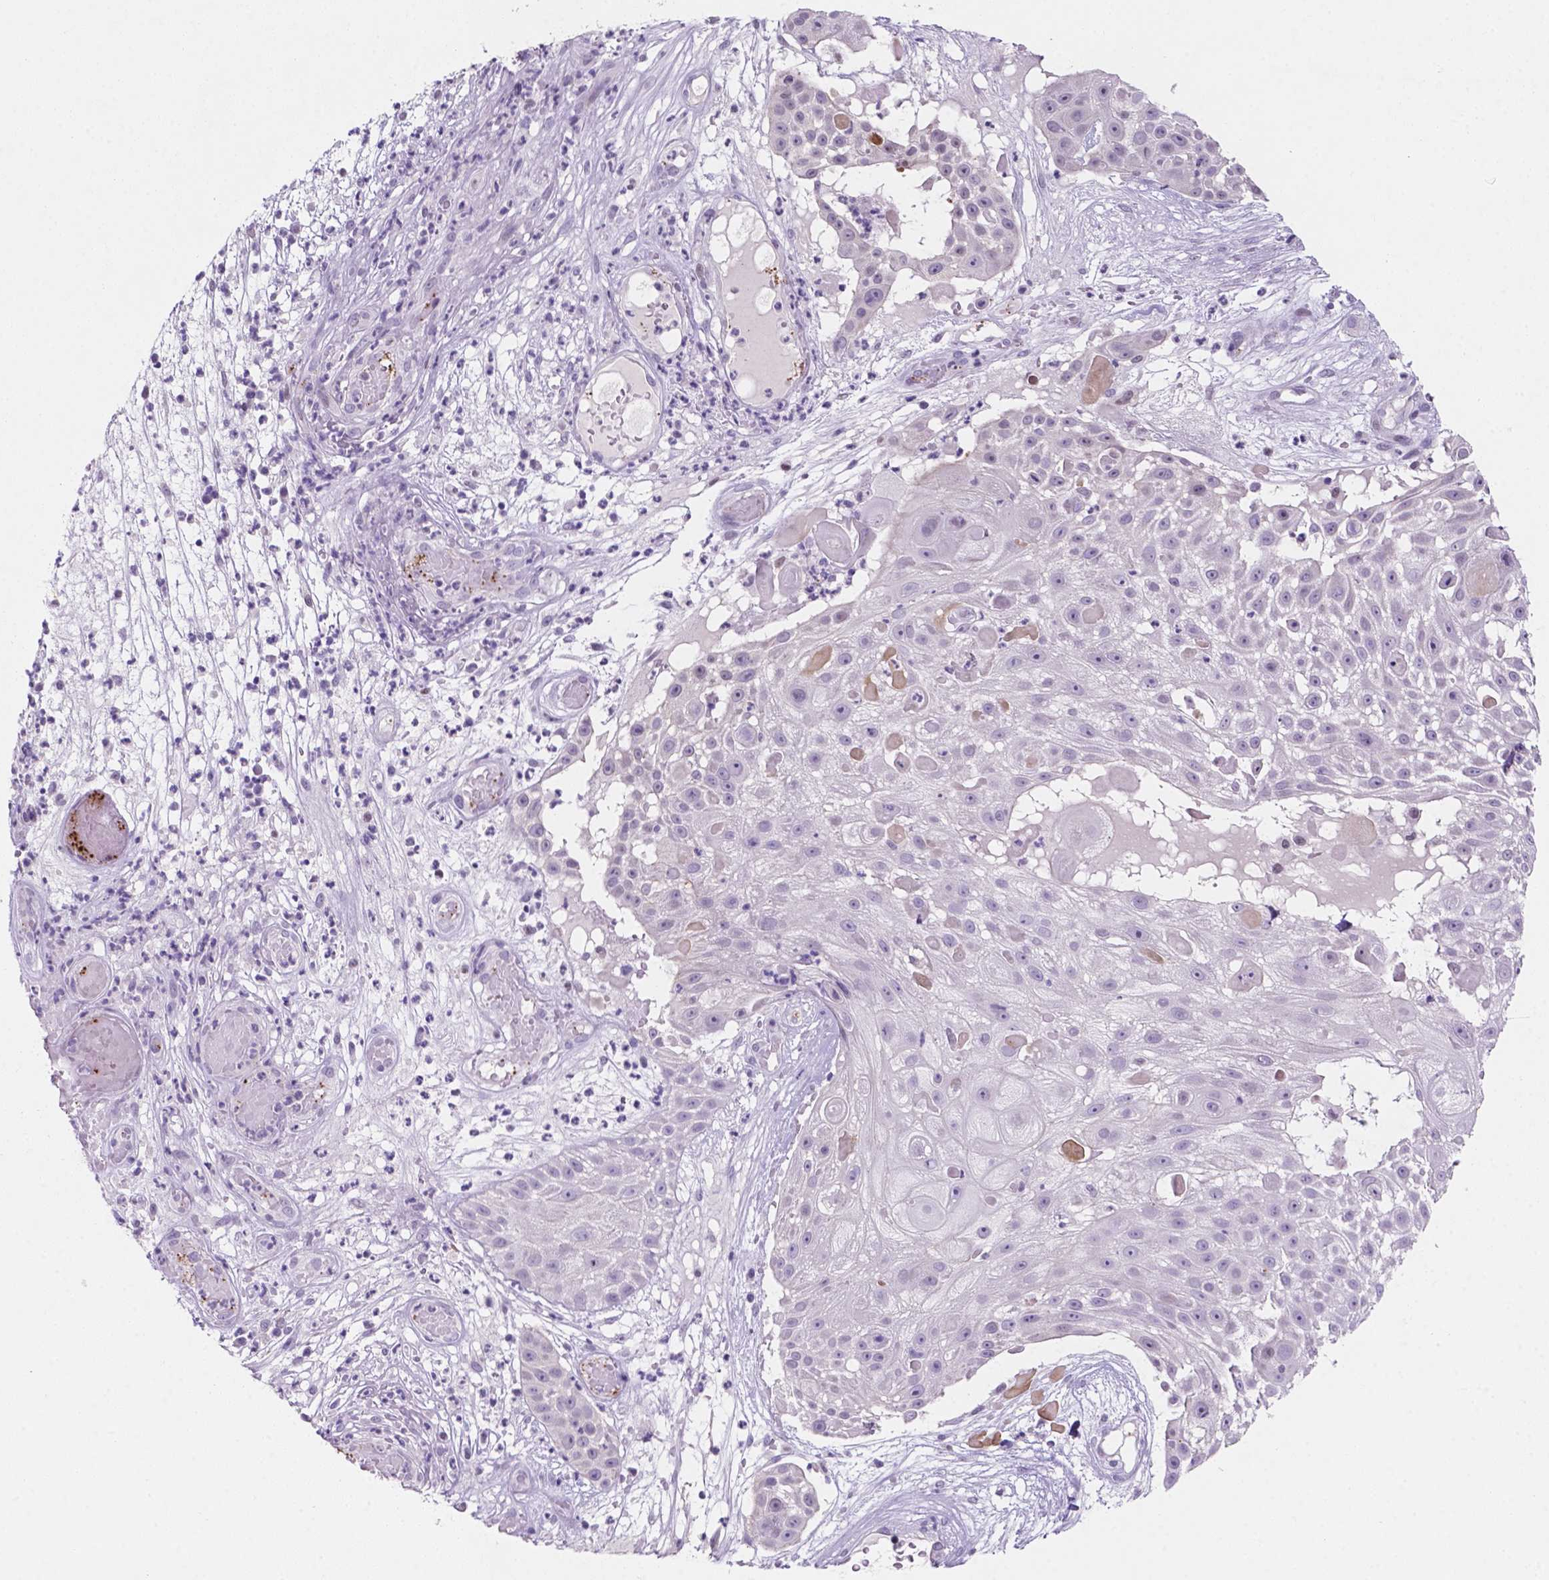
{"staining": {"intensity": "negative", "quantity": "none", "location": "none"}, "tissue": "skin cancer", "cell_type": "Tumor cells", "image_type": "cancer", "snomed": [{"axis": "morphology", "description": "Squamous cell carcinoma, NOS"}, {"axis": "topography", "description": "Skin"}], "caption": "Immunohistochemical staining of skin cancer (squamous cell carcinoma) displays no significant expression in tumor cells. (Brightfield microscopy of DAB immunohistochemistry at high magnification).", "gene": "EBLN2", "patient": {"sex": "female", "age": 86}}